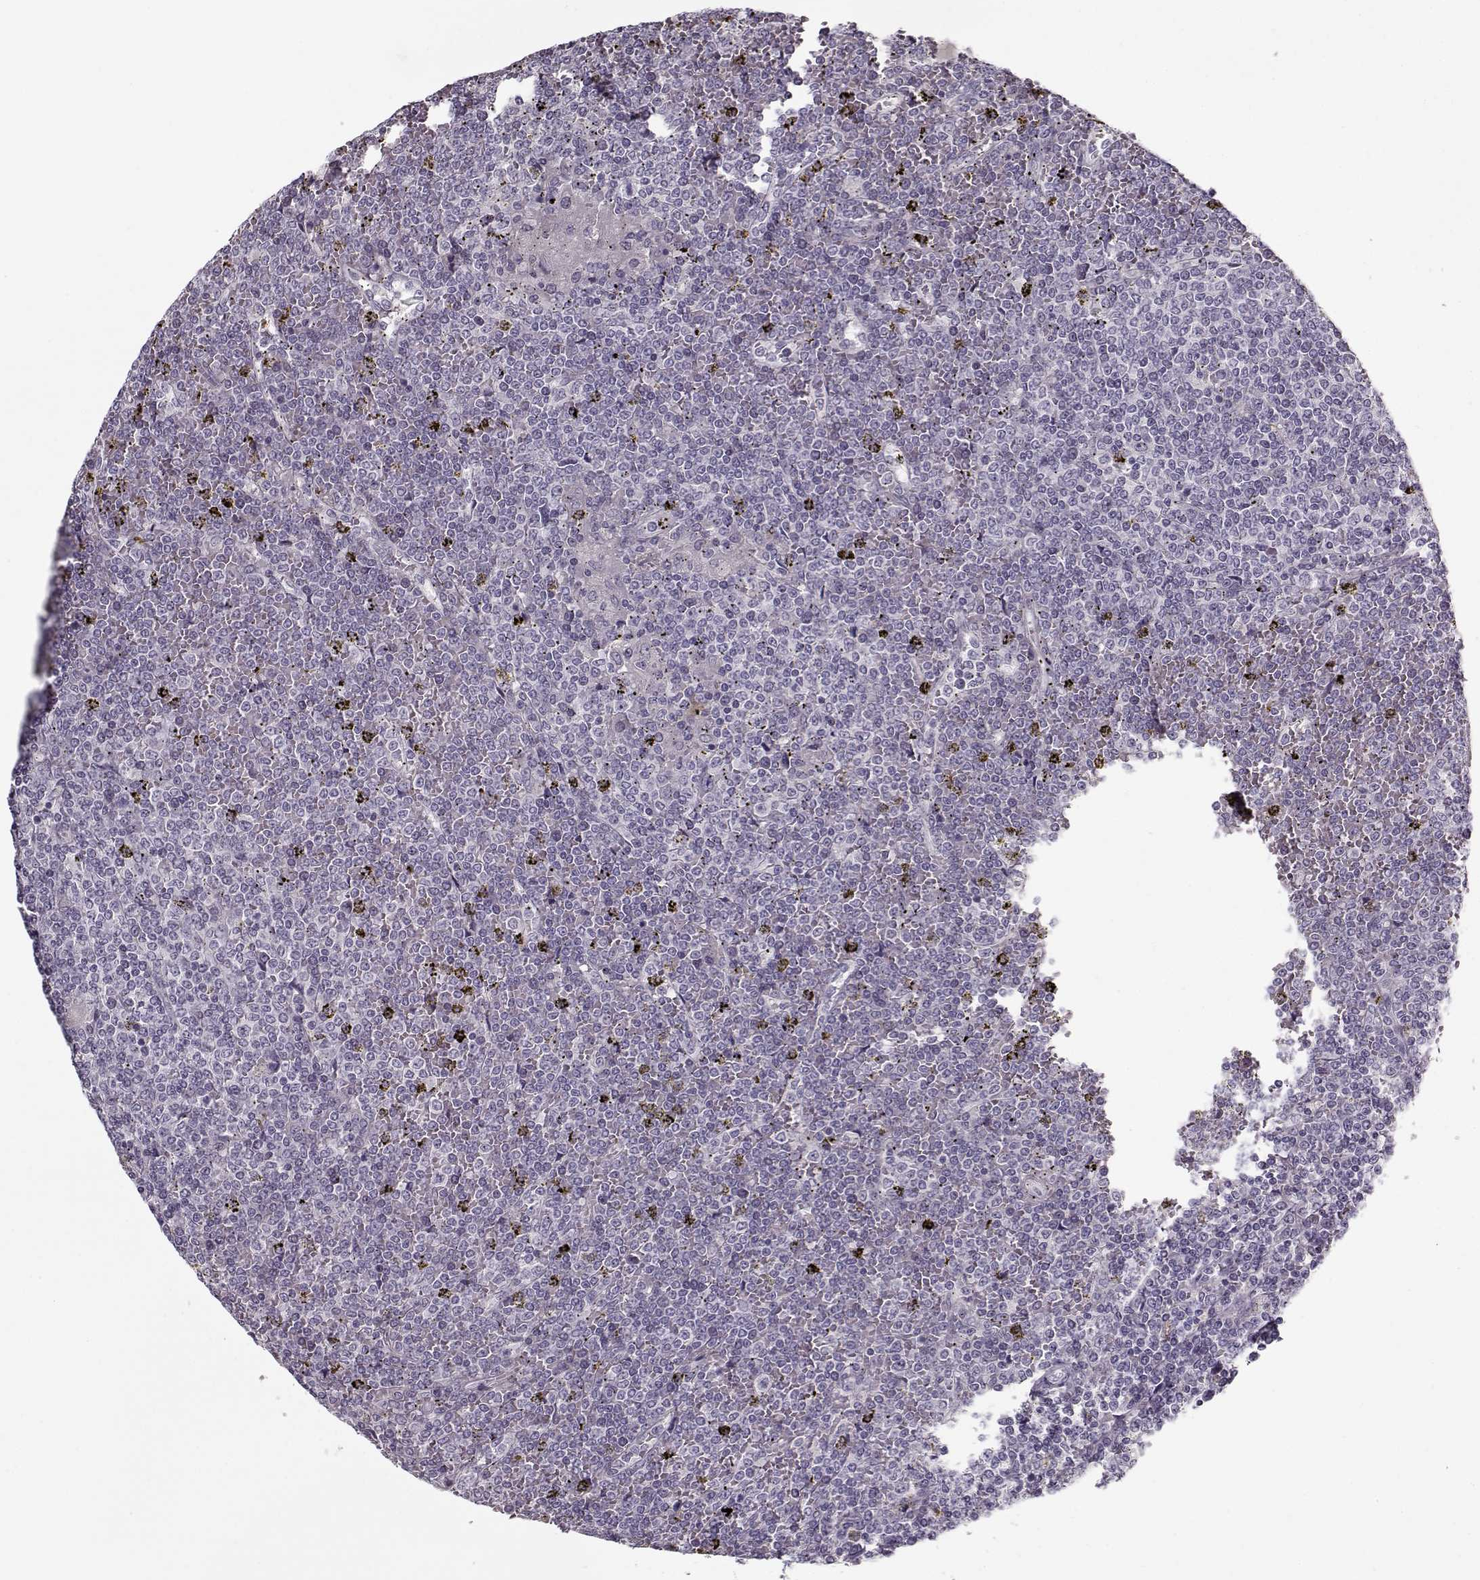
{"staining": {"intensity": "negative", "quantity": "none", "location": "none"}, "tissue": "lymphoma", "cell_type": "Tumor cells", "image_type": "cancer", "snomed": [{"axis": "morphology", "description": "Malignant lymphoma, non-Hodgkin's type, Low grade"}, {"axis": "topography", "description": "Spleen"}], "caption": "Human malignant lymphoma, non-Hodgkin's type (low-grade) stained for a protein using immunohistochemistry (IHC) exhibits no positivity in tumor cells.", "gene": "LUM", "patient": {"sex": "female", "age": 19}}